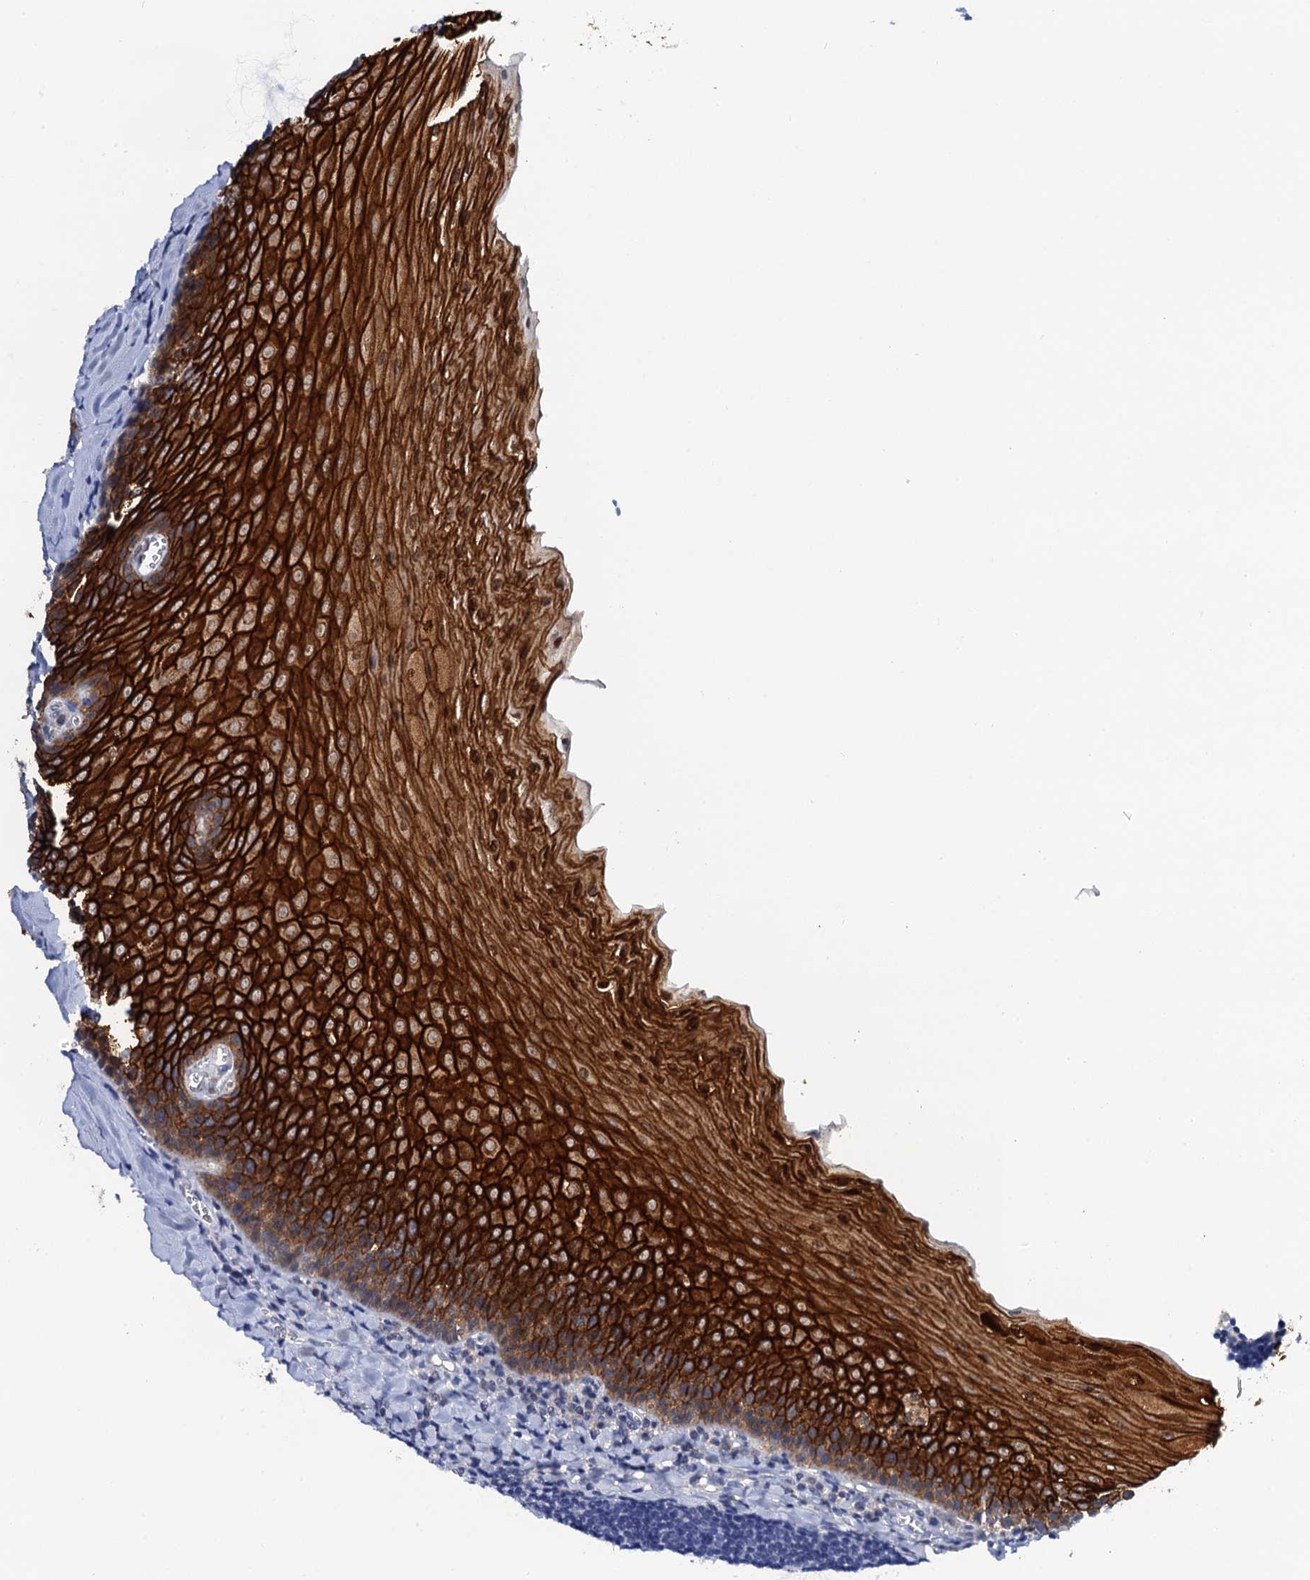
{"staining": {"intensity": "negative", "quantity": "none", "location": "none"}, "tissue": "tonsil", "cell_type": "Germinal center cells", "image_type": "normal", "snomed": [{"axis": "morphology", "description": "Normal tissue, NOS"}, {"axis": "topography", "description": "Tonsil"}], "caption": "Immunohistochemistry (IHC) histopathology image of benign tonsil: tonsil stained with DAB (3,3'-diaminobenzidine) reveals no significant protein expression in germinal center cells. (DAB IHC visualized using brightfield microscopy, high magnification).", "gene": "LYPD3", "patient": {"sex": "male", "age": 27}}